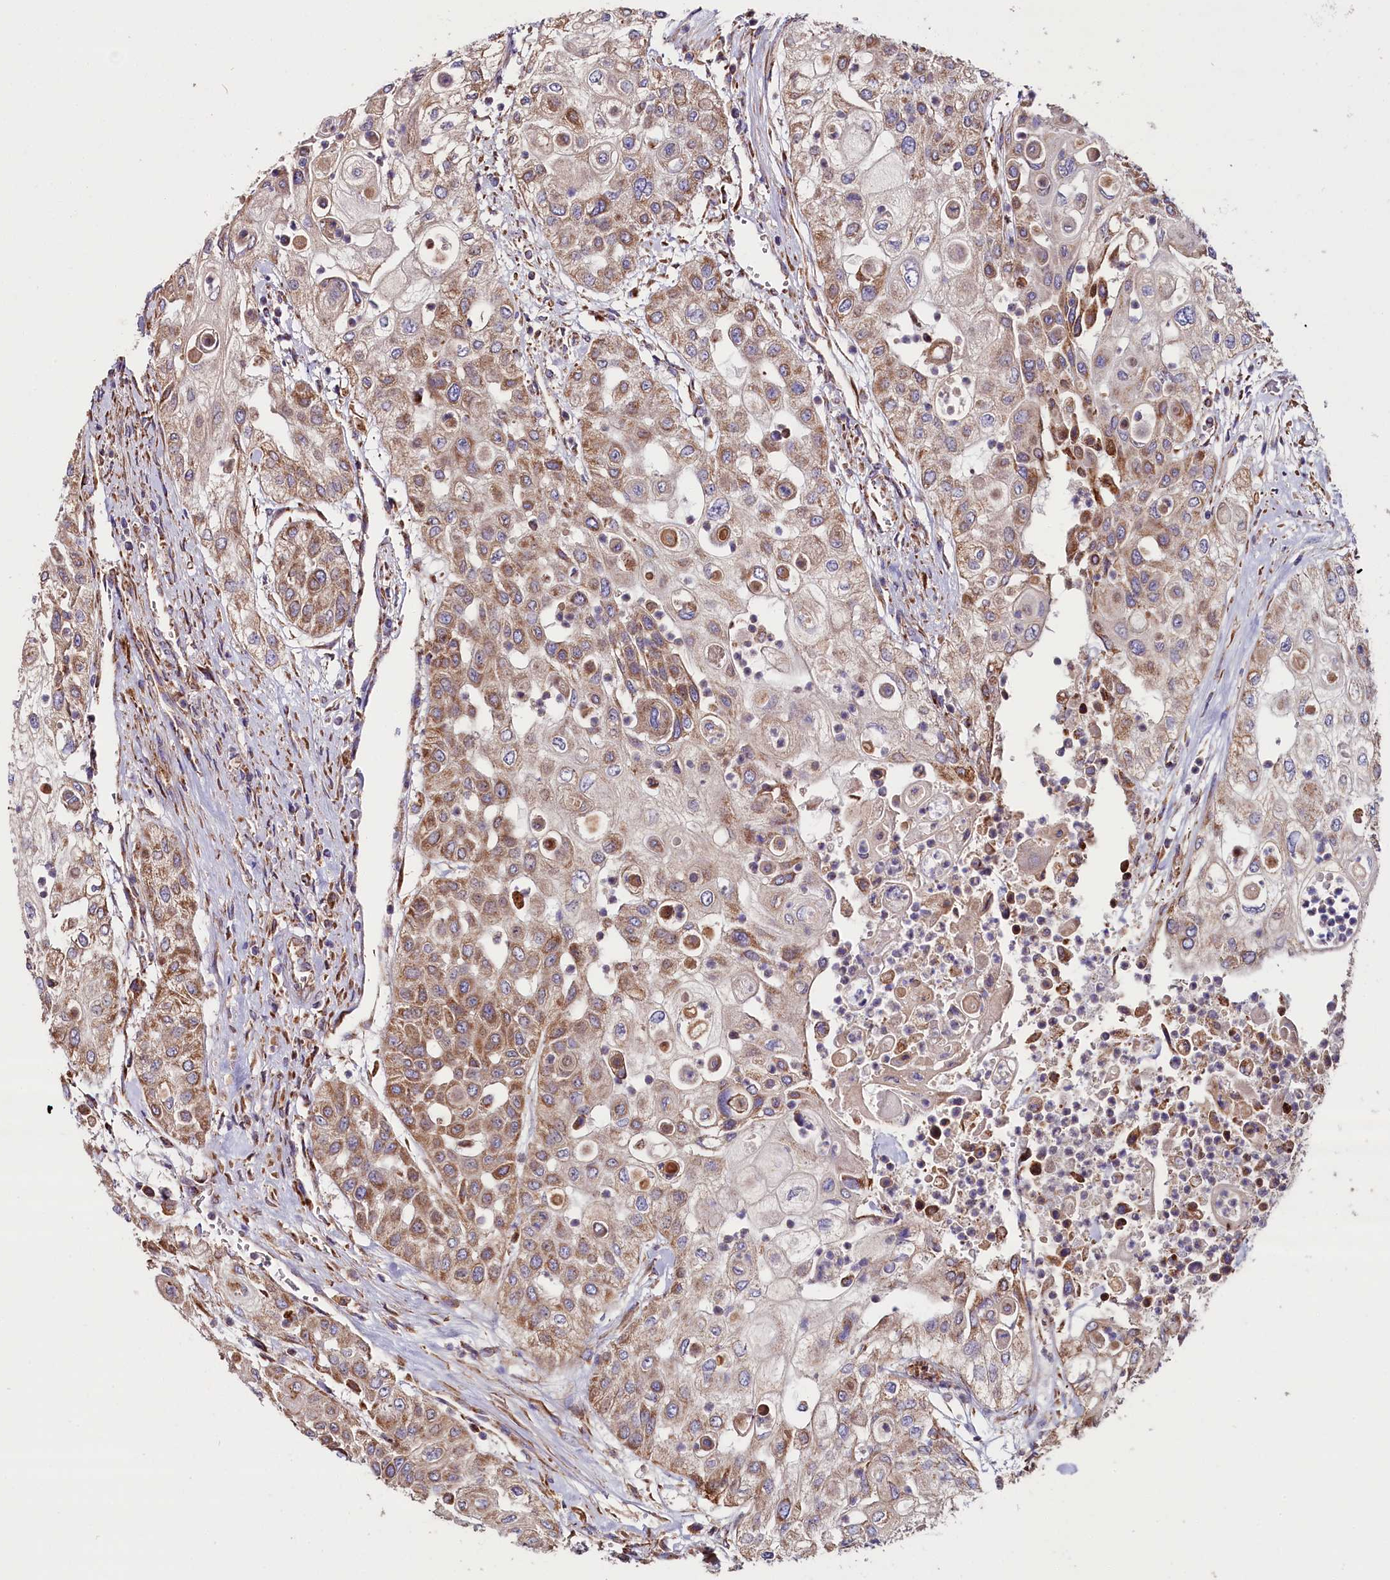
{"staining": {"intensity": "moderate", "quantity": ">75%", "location": "cytoplasmic/membranous"}, "tissue": "urothelial cancer", "cell_type": "Tumor cells", "image_type": "cancer", "snomed": [{"axis": "morphology", "description": "Urothelial carcinoma, High grade"}, {"axis": "topography", "description": "Urinary bladder"}], "caption": "The immunohistochemical stain labels moderate cytoplasmic/membranous positivity in tumor cells of high-grade urothelial carcinoma tissue.", "gene": "ZSWIM1", "patient": {"sex": "female", "age": 79}}